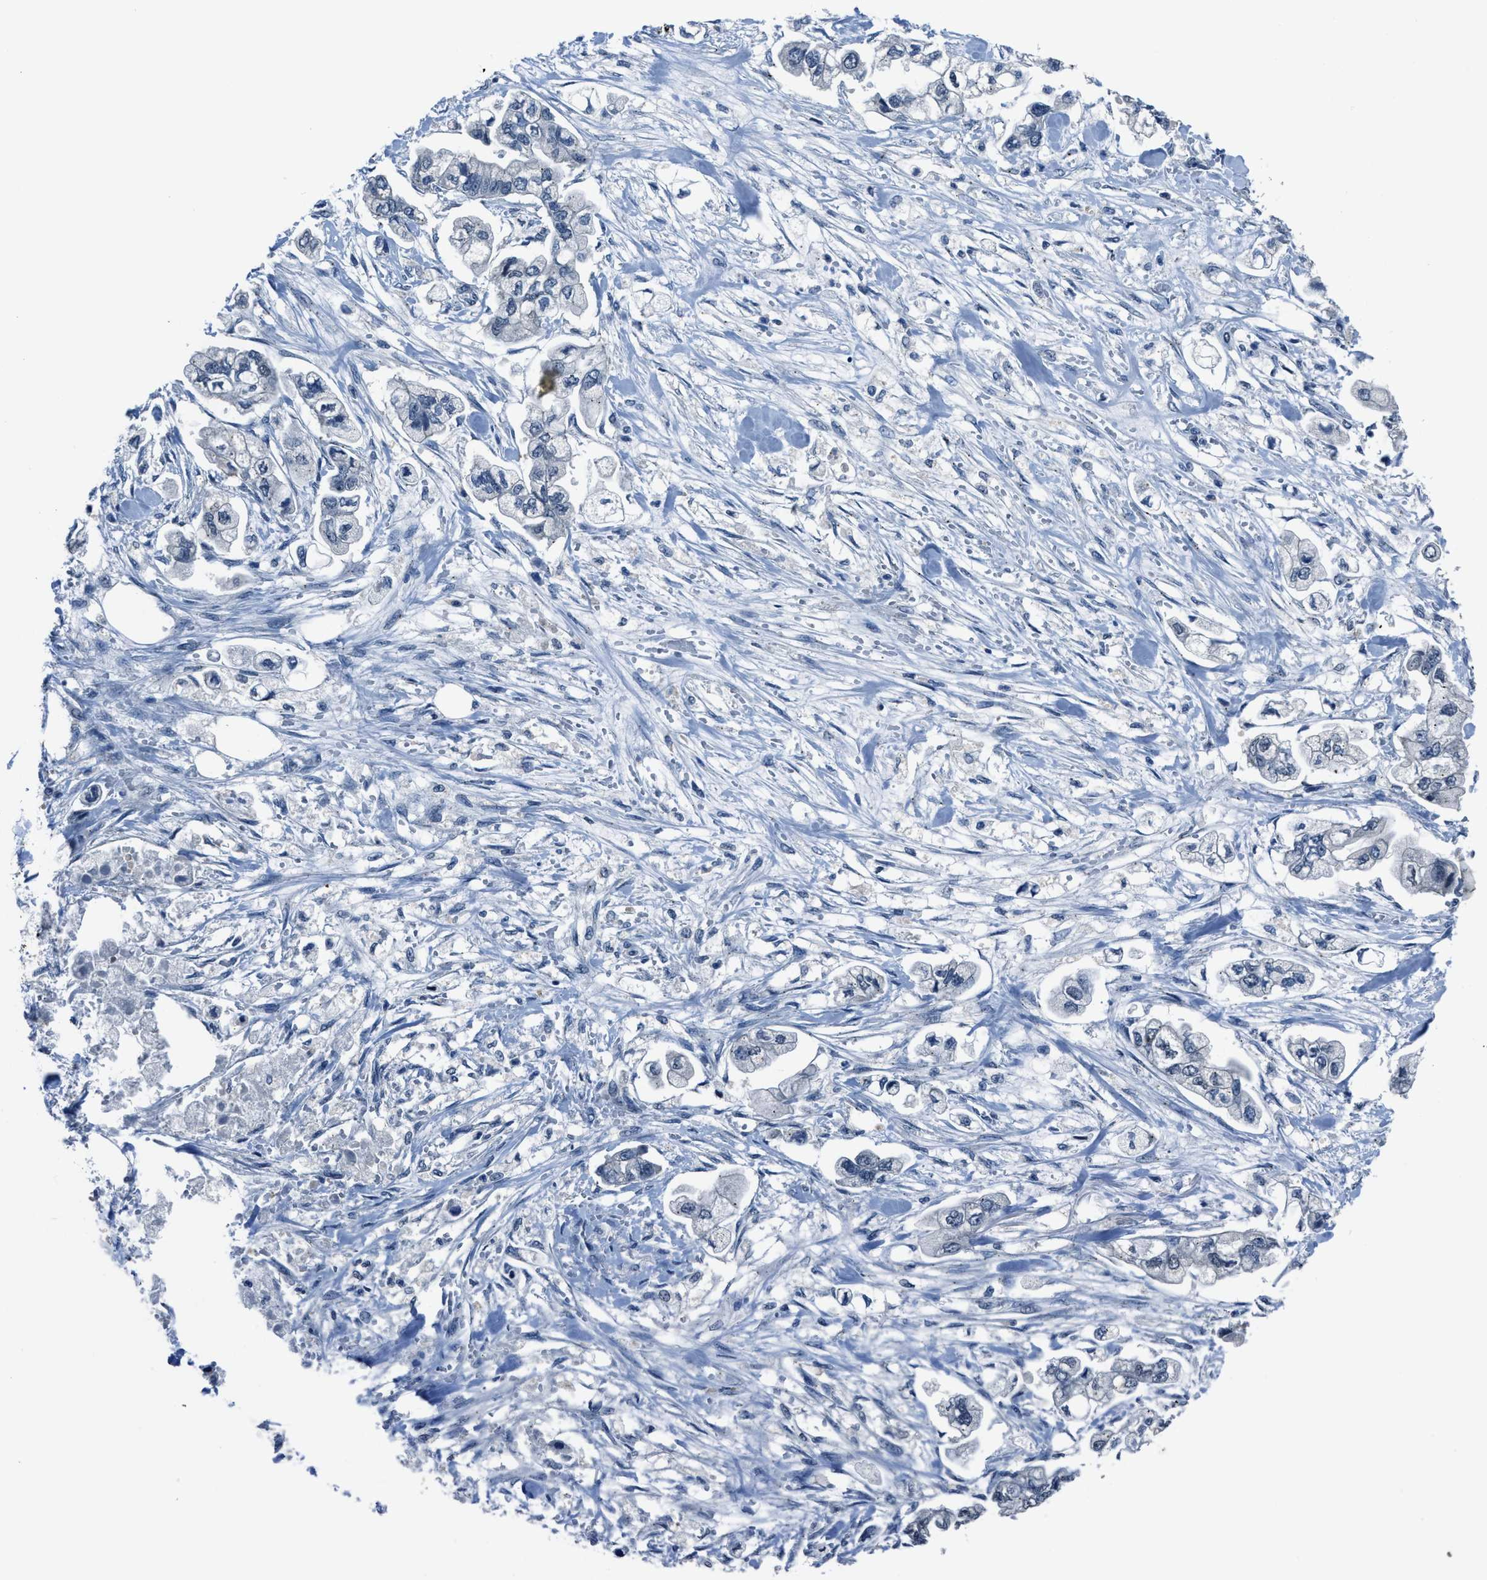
{"staining": {"intensity": "negative", "quantity": "none", "location": "none"}, "tissue": "stomach cancer", "cell_type": "Tumor cells", "image_type": "cancer", "snomed": [{"axis": "morphology", "description": "Normal tissue, NOS"}, {"axis": "morphology", "description": "Adenocarcinoma, NOS"}, {"axis": "topography", "description": "Stomach"}], "caption": "This is an immunohistochemistry (IHC) image of human adenocarcinoma (stomach). There is no positivity in tumor cells.", "gene": "DUSP19", "patient": {"sex": "male", "age": 62}}